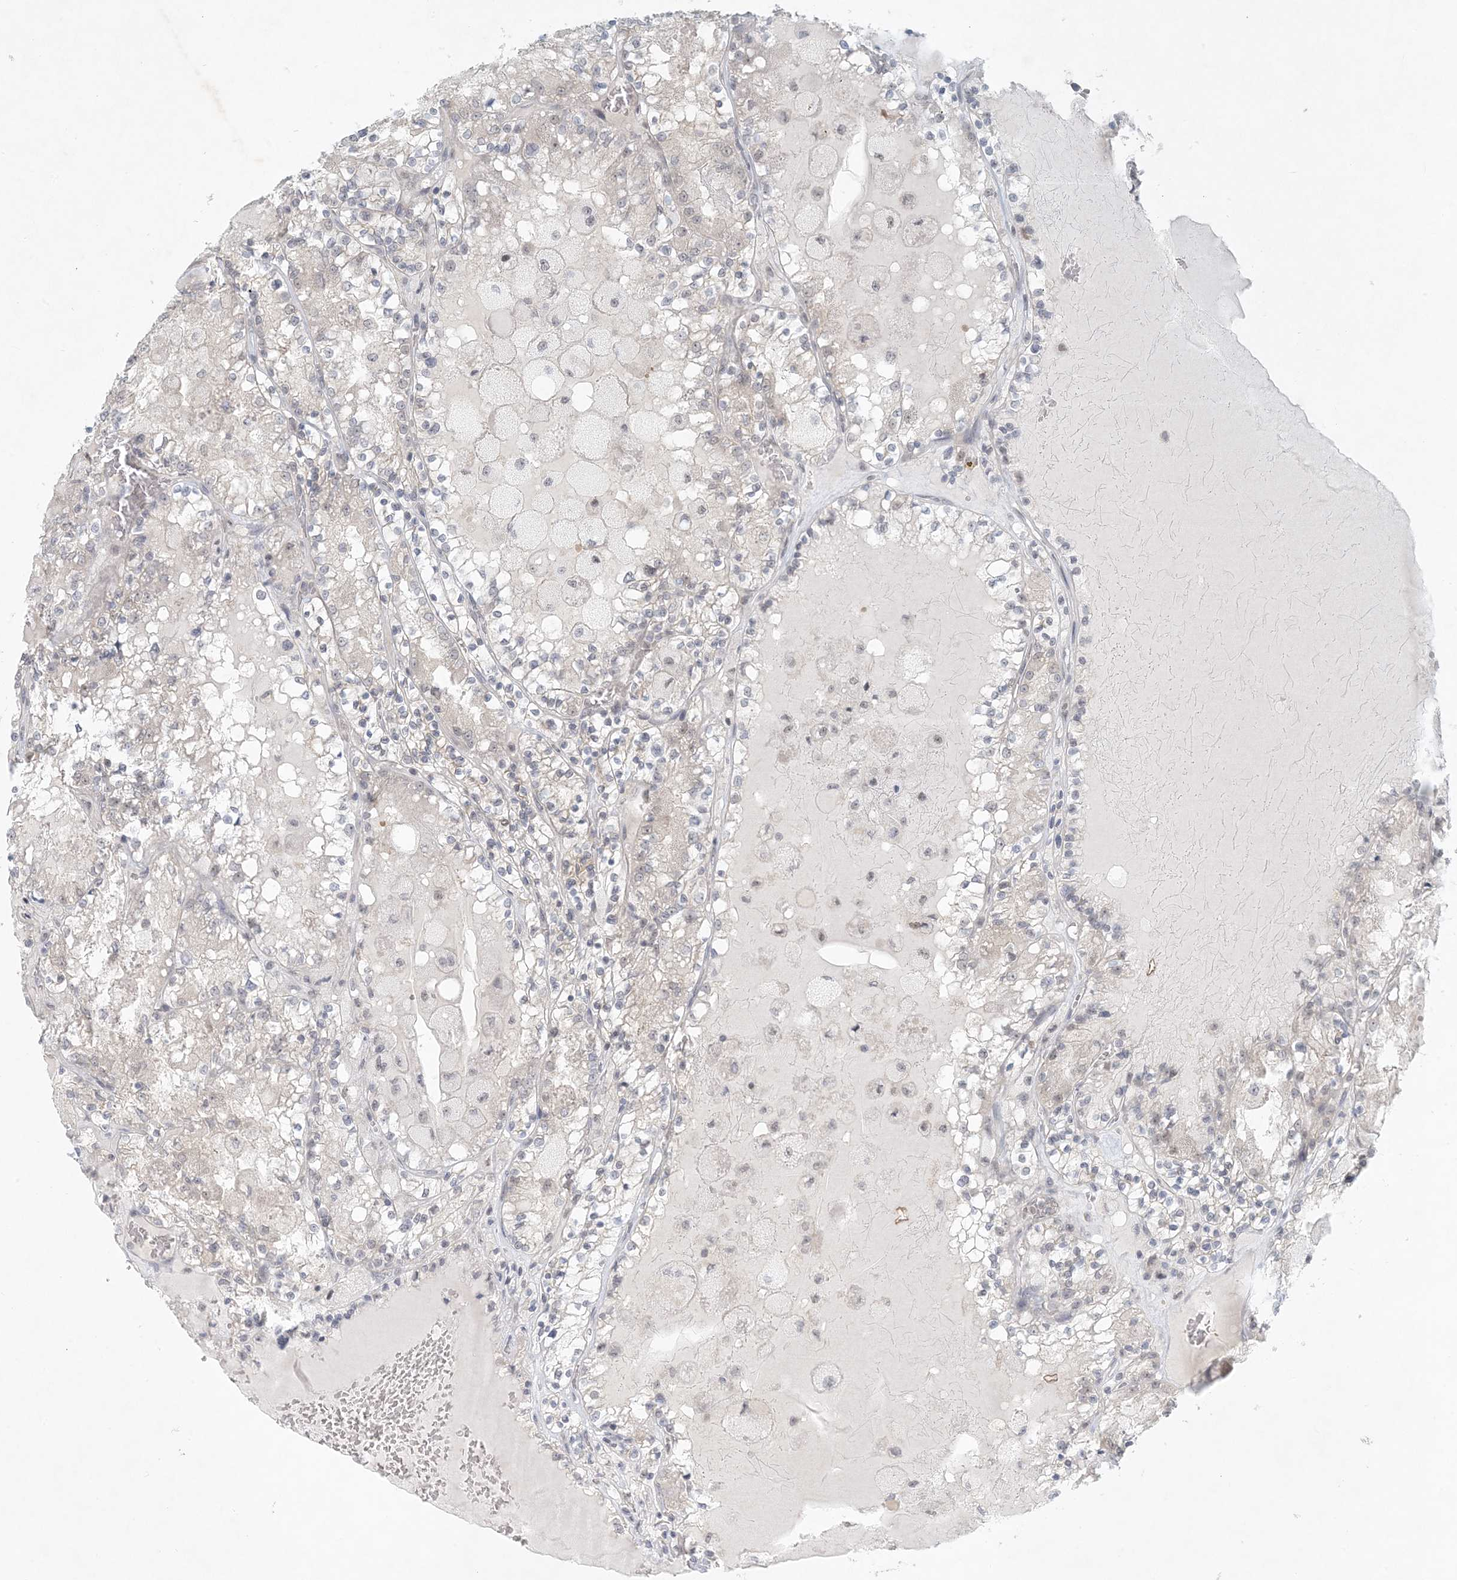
{"staining": {"intensity": "weak", "quantity": "<25%", "location": "cytoplasmic/membranous,nuclear"}, "tissue": "renal cancer", "cell_type": "Tumor cells", "image_type": "cancer", "snomed": [{"axis": "morphology", "description": "Adenocarcinoma, NOS"}, {"axis": "topography", "description": "Kidney"}], "caption": "The immunohistochemistry micrograph has no significant positivity in tumor cells of renal cancer tissue.", "gene": "OBI1", "patient": {"sex": "female", "age": 56}}